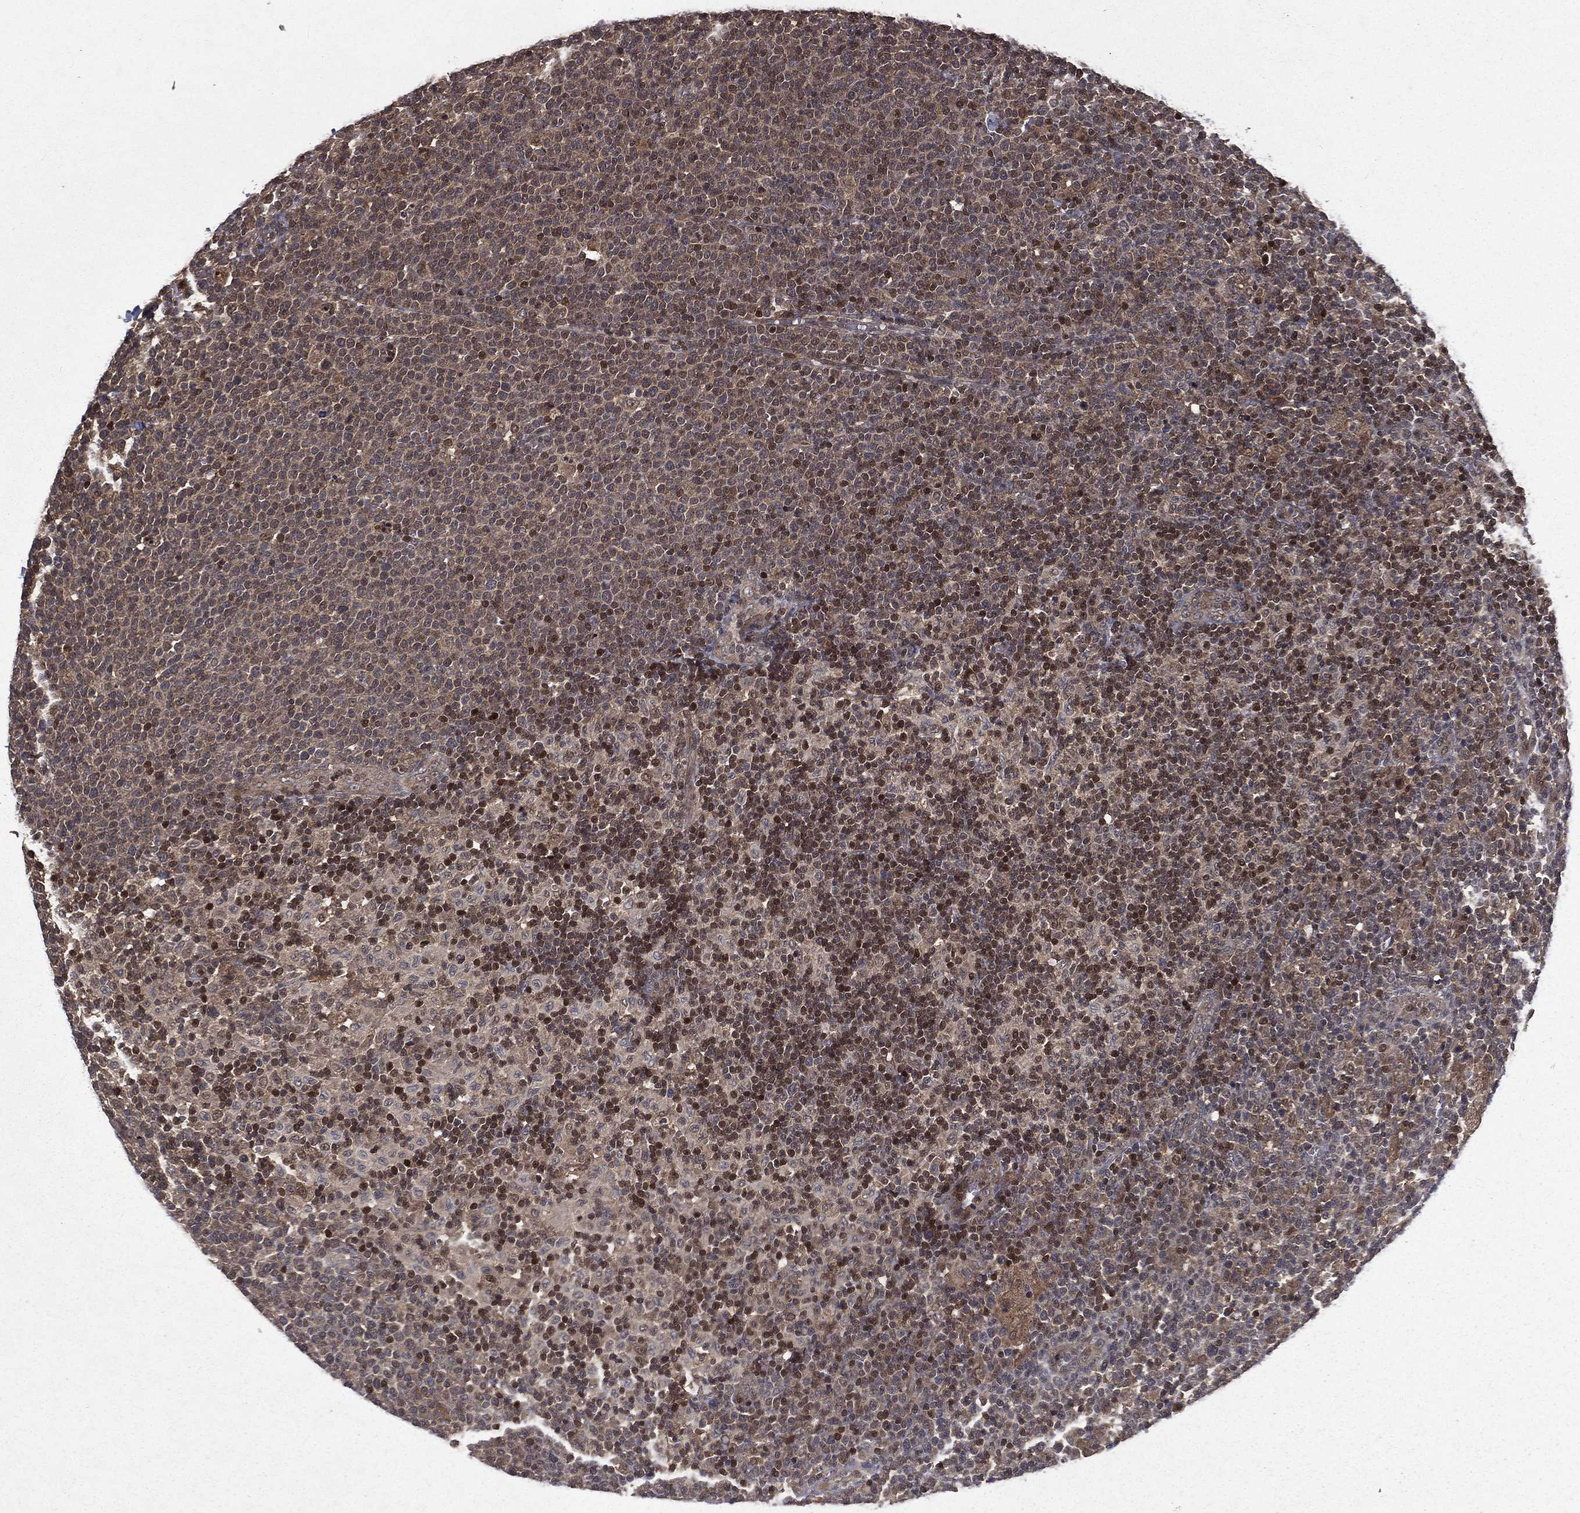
{"staining": {"intensity": "moderate", "quantity": "<25%", "location": "nuclear"}, "tissue": "lymphoma", "cell_type": "Tumor cells", "image_type": "cancer", "snomed": [{"axis": "morphology", "description": "Malignant lymphoma, non-Hodgkin's type, High grade"}, {"axis": "topography", "description": "Lymph node"}], "caption": "Human lymphoma stained with a brown dye demonstrates moderate nuclear positive positivity in about <25% of tumor cells.", "gene": "FGD1", "patient": {"sex": "male", "age": 61}}